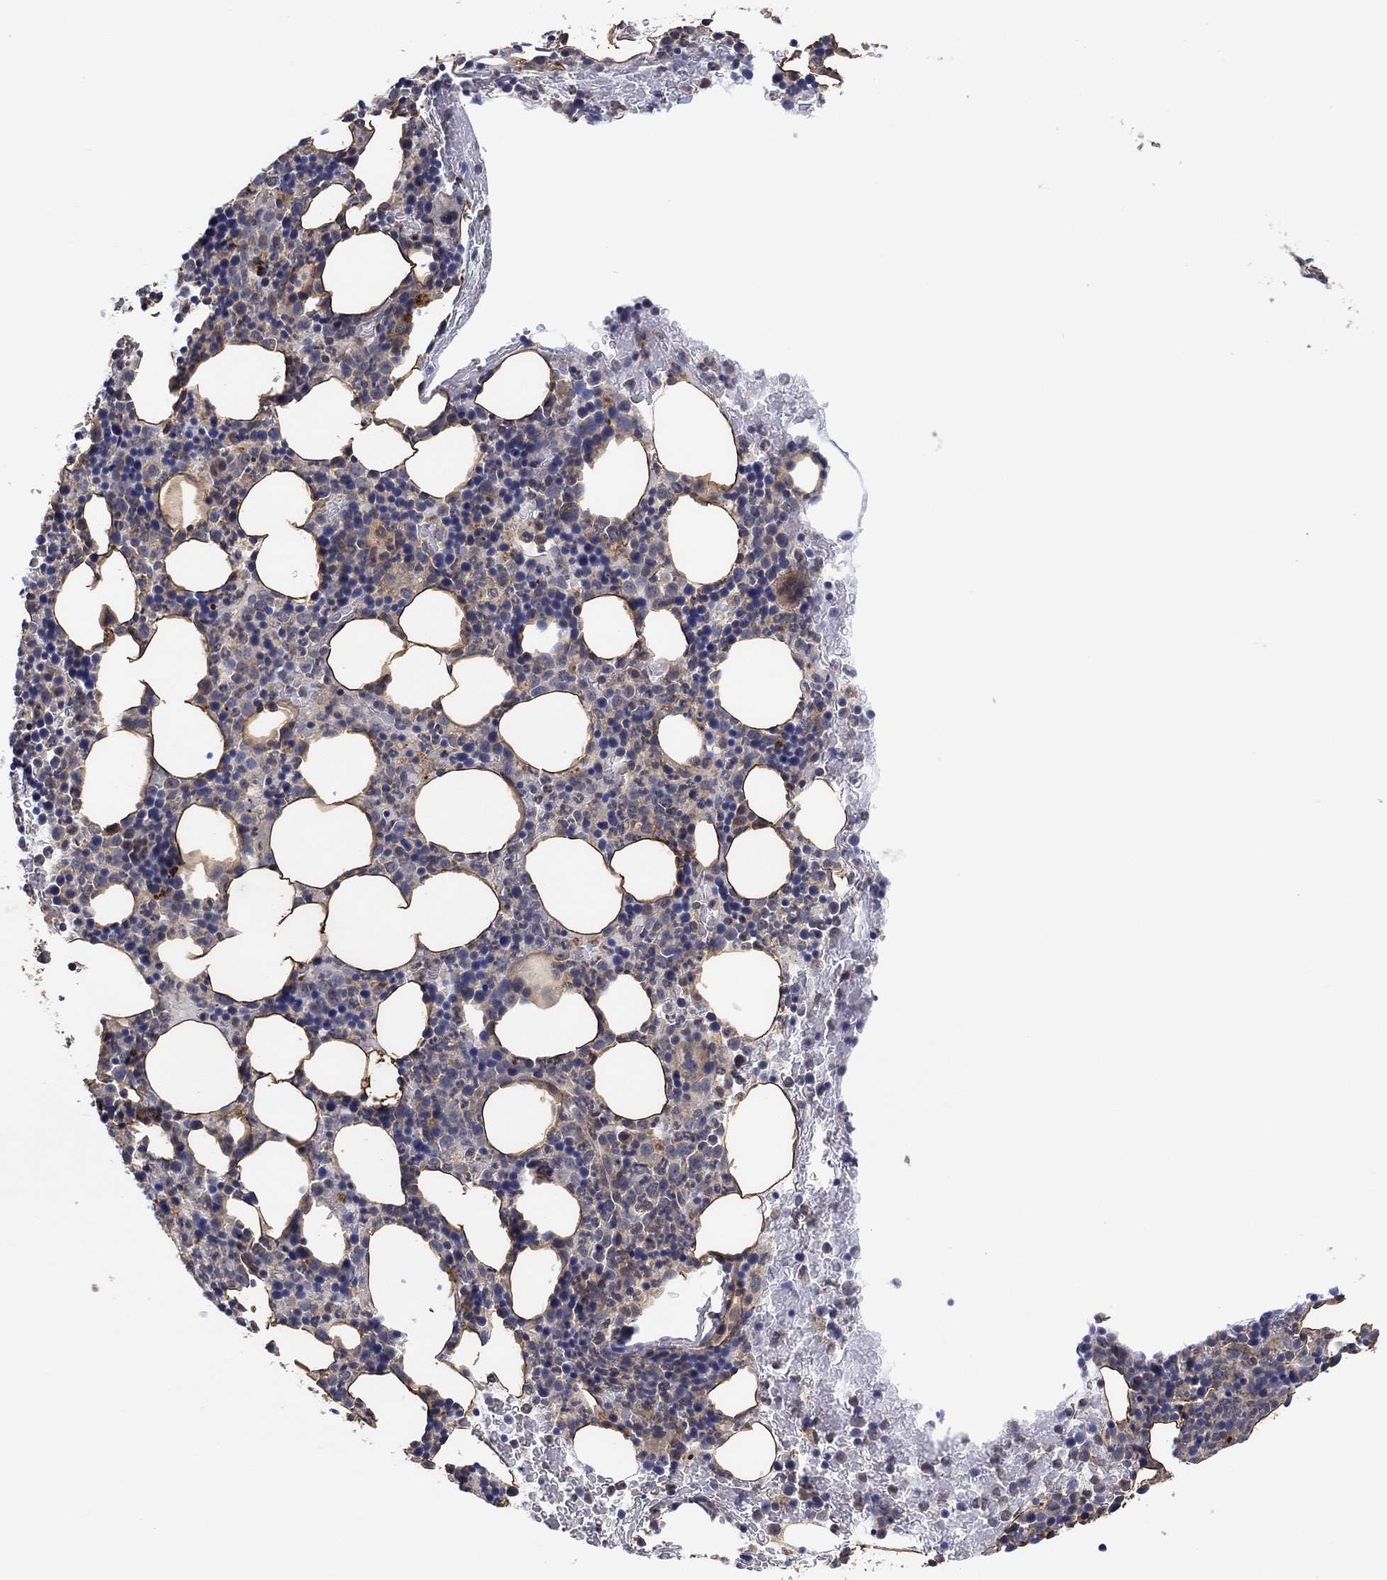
{"staining": {"intensity": "weak", "quantity": "<25%", "location": "cytoplasmic/membranous"}, "tissue": "bone marrow", "cell_type": "Hematopoietic cells", "image_type": "normal", "snomed": [{"axis": "morphology", "description": "Normal tissue, NOS"}, {"axis": "topography", "description": "Bone marrow"}], "caption": "Unremarkable bone marrow was stained to show a protein in brown. There is no significant staining in hematopoietic cells. The staining is performed using DAB (3,3'-diaminobenzidine) brown chromogen with nuclei counter-stained in using hematoxylin.", "gene": "CCDC43", "patient": {"sex": "male", "age": 72}}